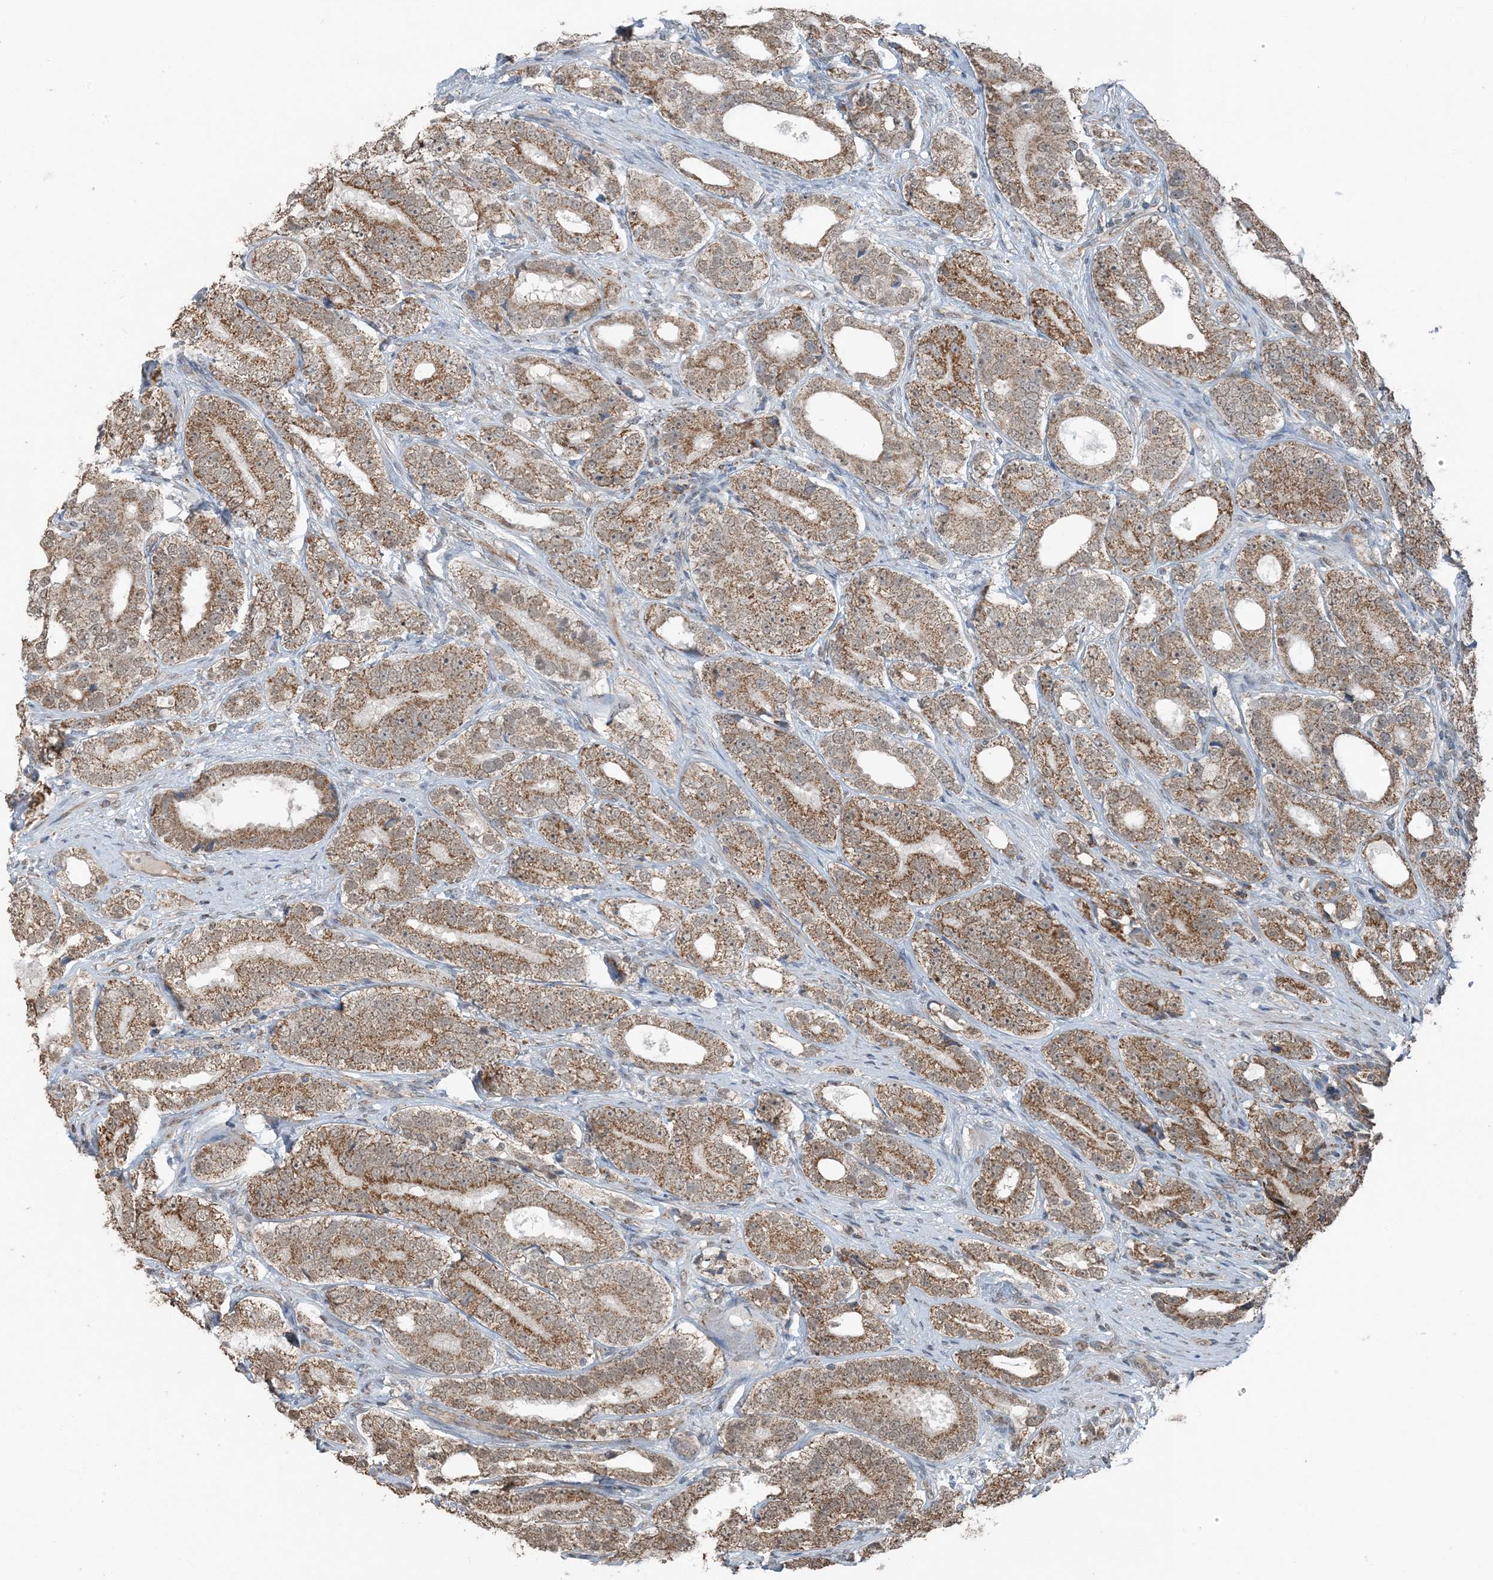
{"staining": {"intensity": "moderate", "quantity": ">75%", "location": "cytoplasmic/membranous"}, "tissue": "prostate cancer", "cell_type": "Tumor cells", "image_type": "cancer", "snomed": [{"axis": "morphology", "description": "Adenocarcinoma, High grade"}, {"axis": "topography", "description": "Prostate"}], "caption": "The histopathology image reveals staining of adenocarcinoma (high-grade) (prostate), revealing moderate cytoplasmic/membranous protein staining (brown color) within tumor cells.", "gene": "PILRB", "patient": {"sex": "male", "age": 56}}